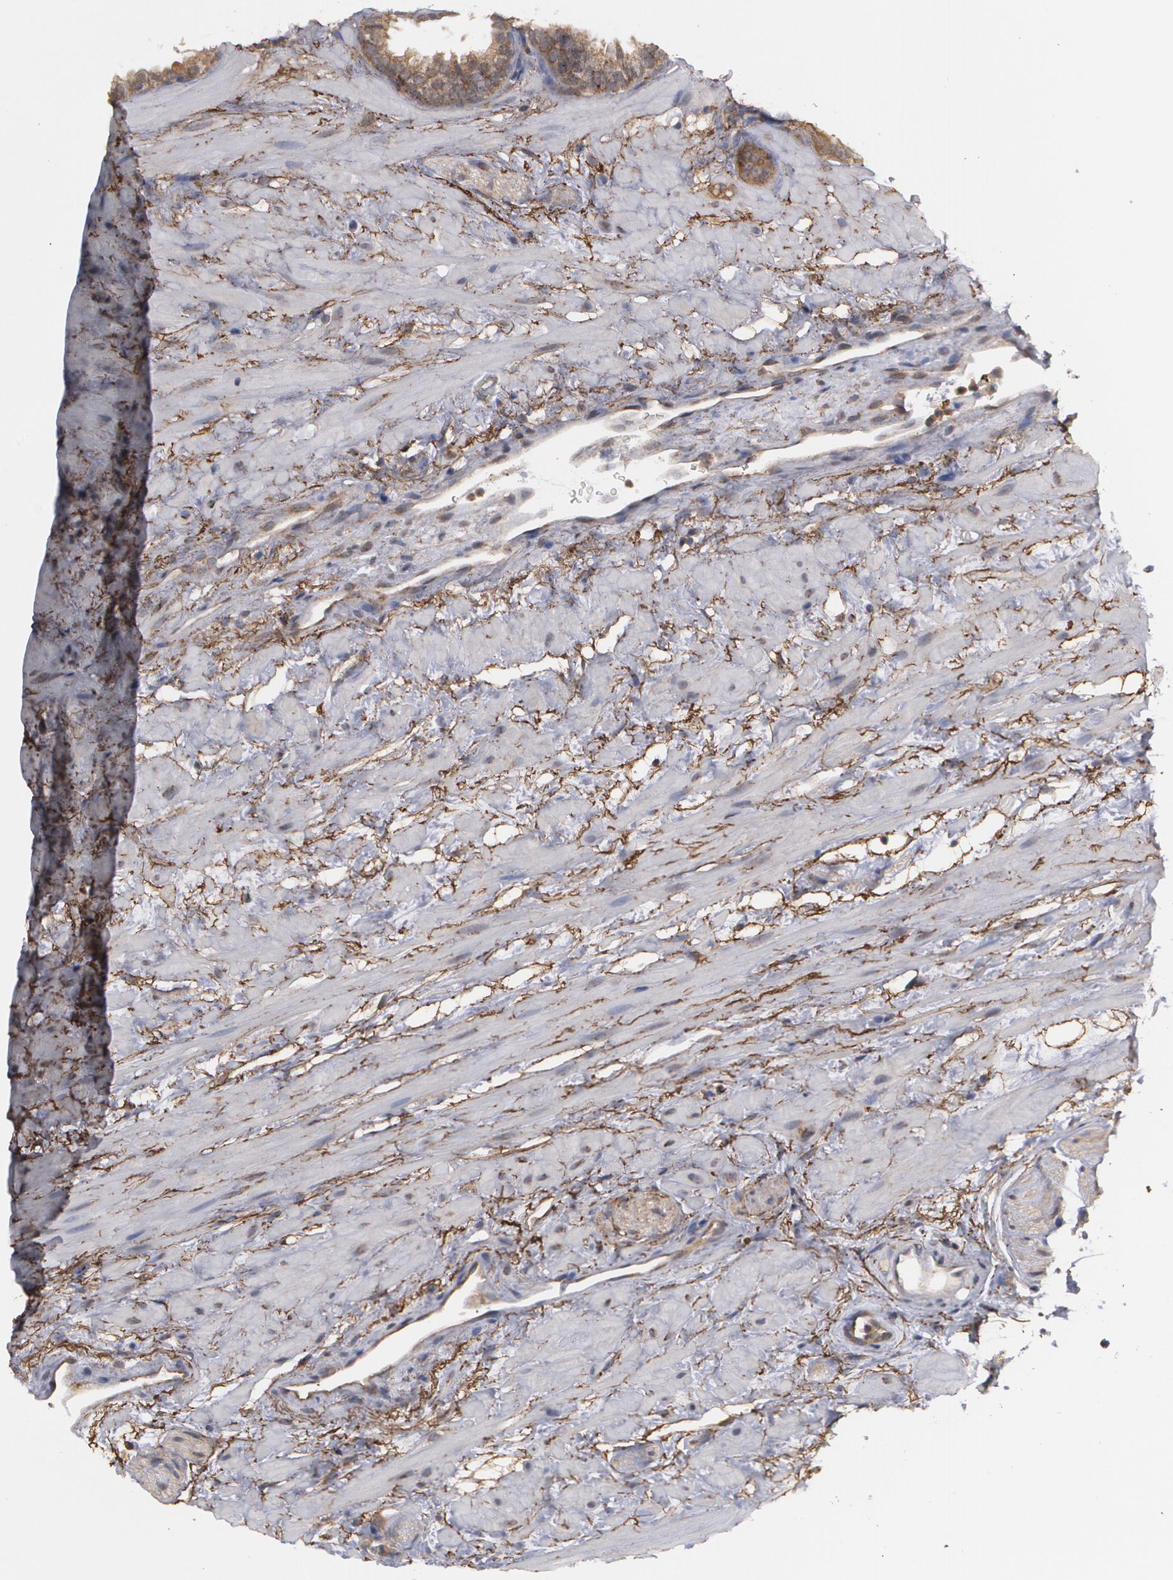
{"staining": {"intensity": "moderate", "quantity": ">75%", "location": "cytoplasmic/membranous"}, "tissue": "prostate cancer", "cell_type": "Tumor cells", "image_type": "cancer", "snomed": [{"axis": "morphology", "description": "Adenocarcinoma, Low grade"}, {"axis": "topography", "description": "Prostate"}], "caption": "High-magnification brightfield microscopy of prostate cancer (low-grade adenocarcinoma) stained with DAB (3,3'-diaminobenzidine) (brown) and counterstained with hematoxylin (blue). tumor cells exhibit moderate cytoplasmic/membranous staining is appreciated in about>75% of cells.", "gene": "BMP6", "patient": {"sex": "male", "age": 57}}